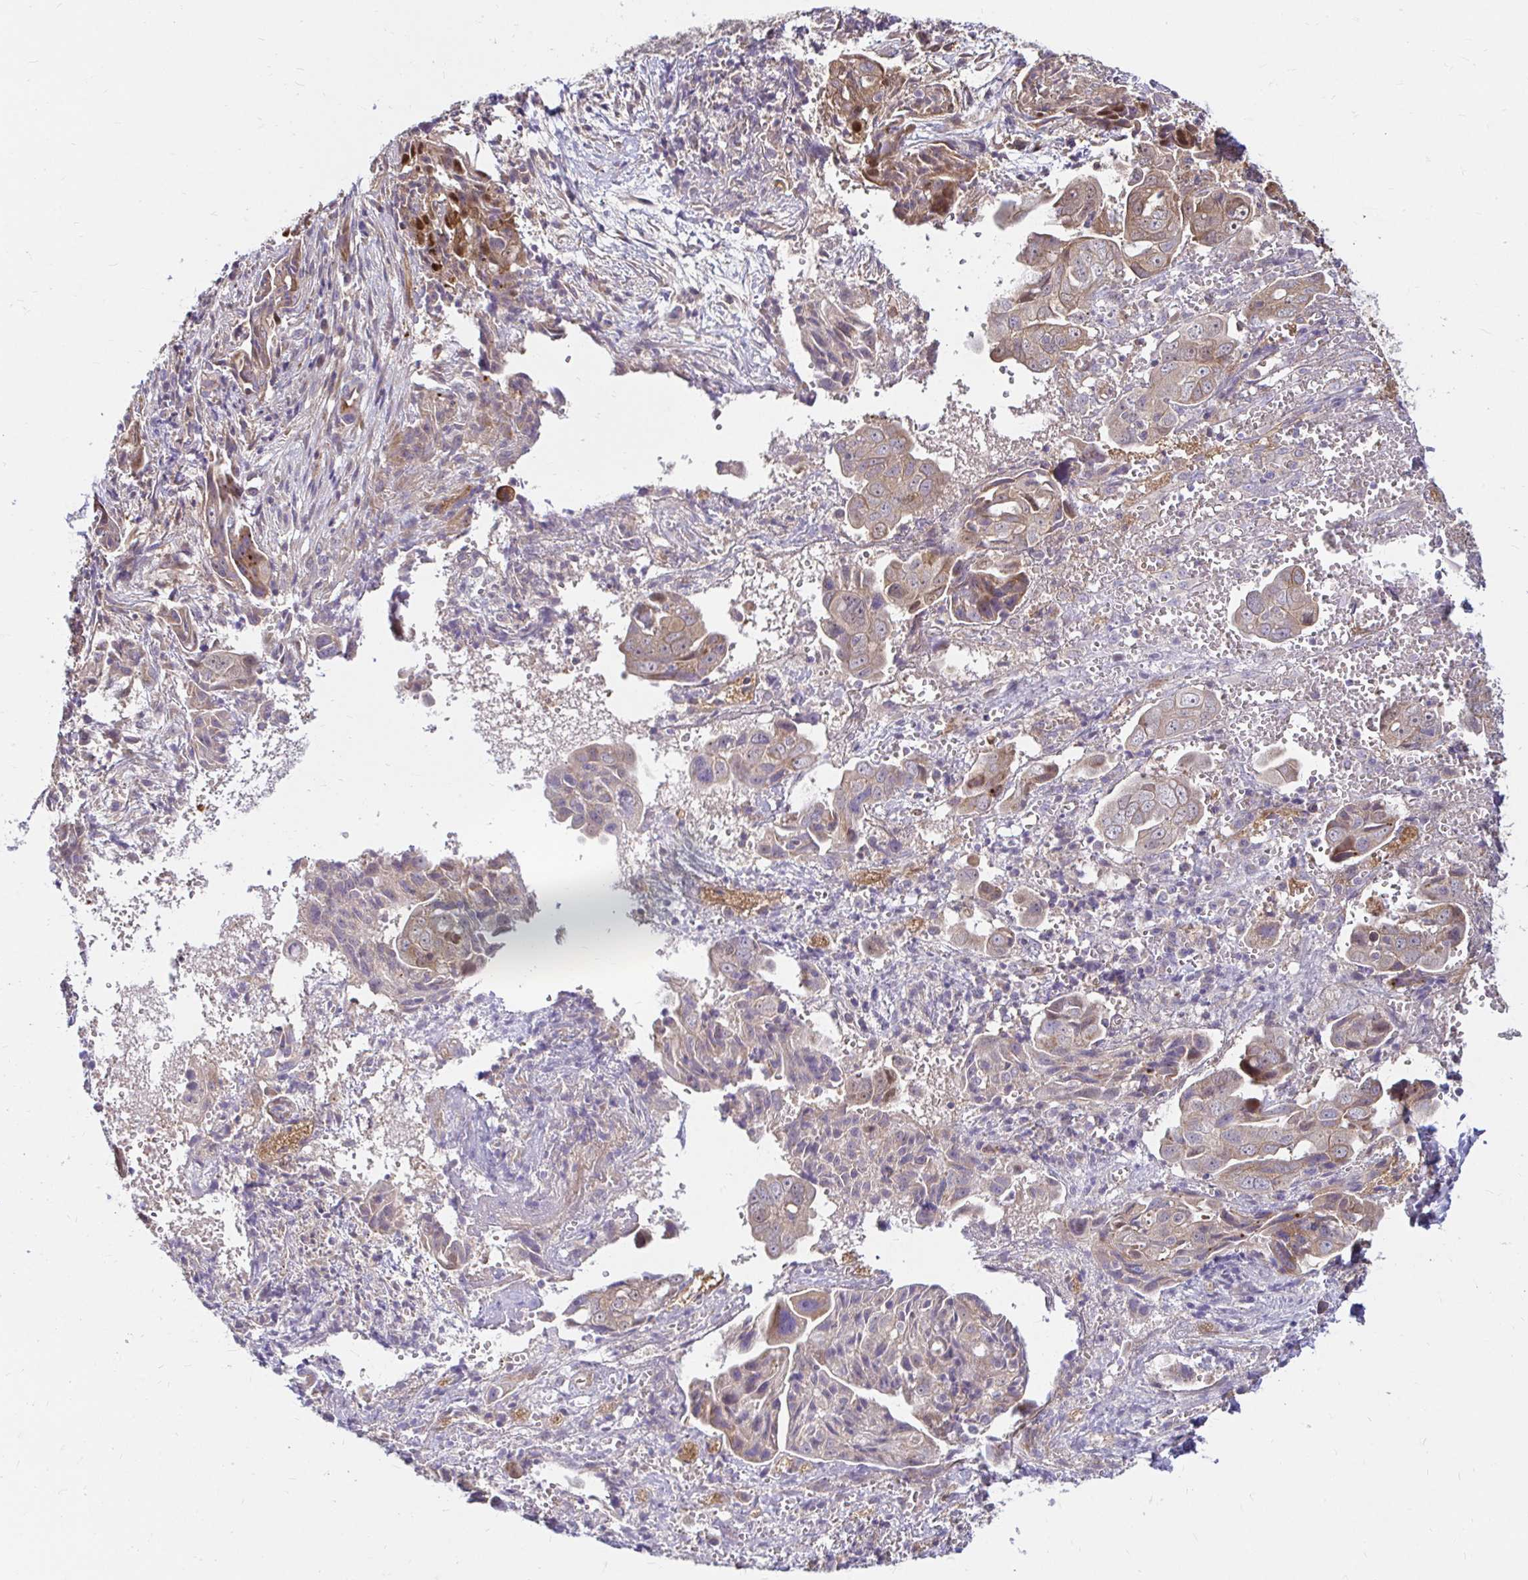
{"staining": {"intensity": "moderate", "quantity": "<25%", "location": "cytoplasmic/membranous"}, "tissue": "ovarian cancer", "cell_type": "Tumor cells", "image_type": "cancer", "snomed": [{"axis": "morphology", "description": "Carcinoma, endometroid"}, {"axis": "topography", "description": "Ovary"}], "caption": "This micrograph exhibits IHC staining of human ovarian endometroid carcinoma, with low moderate cytoplasmic/membranous positivity in approximately <25% of tumor cells.", "gene": "ITGA2", "patient": {"sex": "female", "age": 70}}